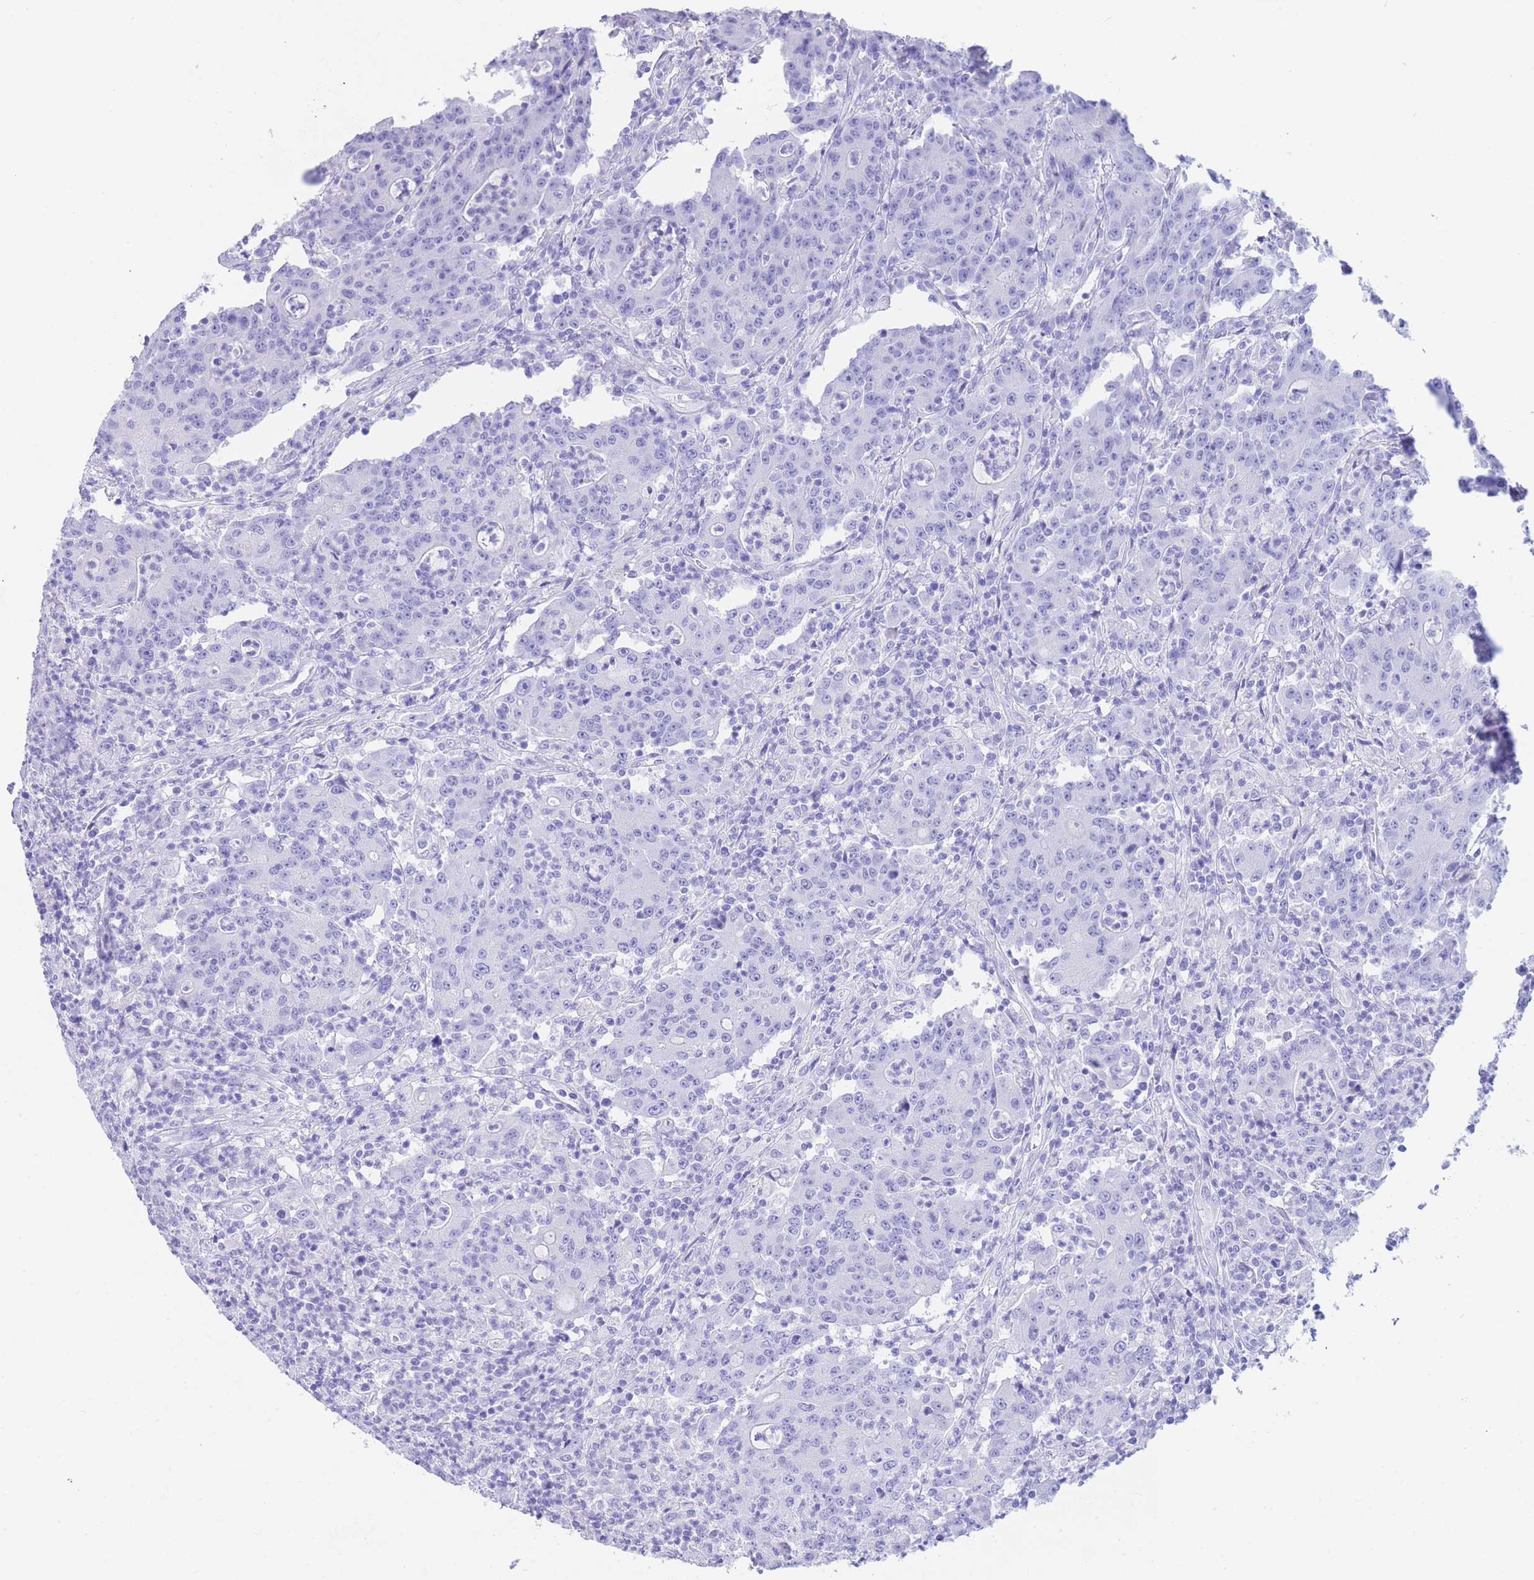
{"staining": {"intensity": "negative", "quantity": "none", "location": "none"}, "tissue": "colorectal cancer", "cell_type": "Tumor cells", "image_type": "cancer", "snomed": [{"axis": "morphology", "description": "Adenocarcinoma, NOS"}, {"axis": "topography", "description": "Colon"}], "caption": "IHC histopathology image of colorectal adenocarcinoma stained for a protein (brown), which demonstrates no expression in tumor cells.", "gene": "SLCO1B3", "patient": {"sex": "male", "age": 83}}